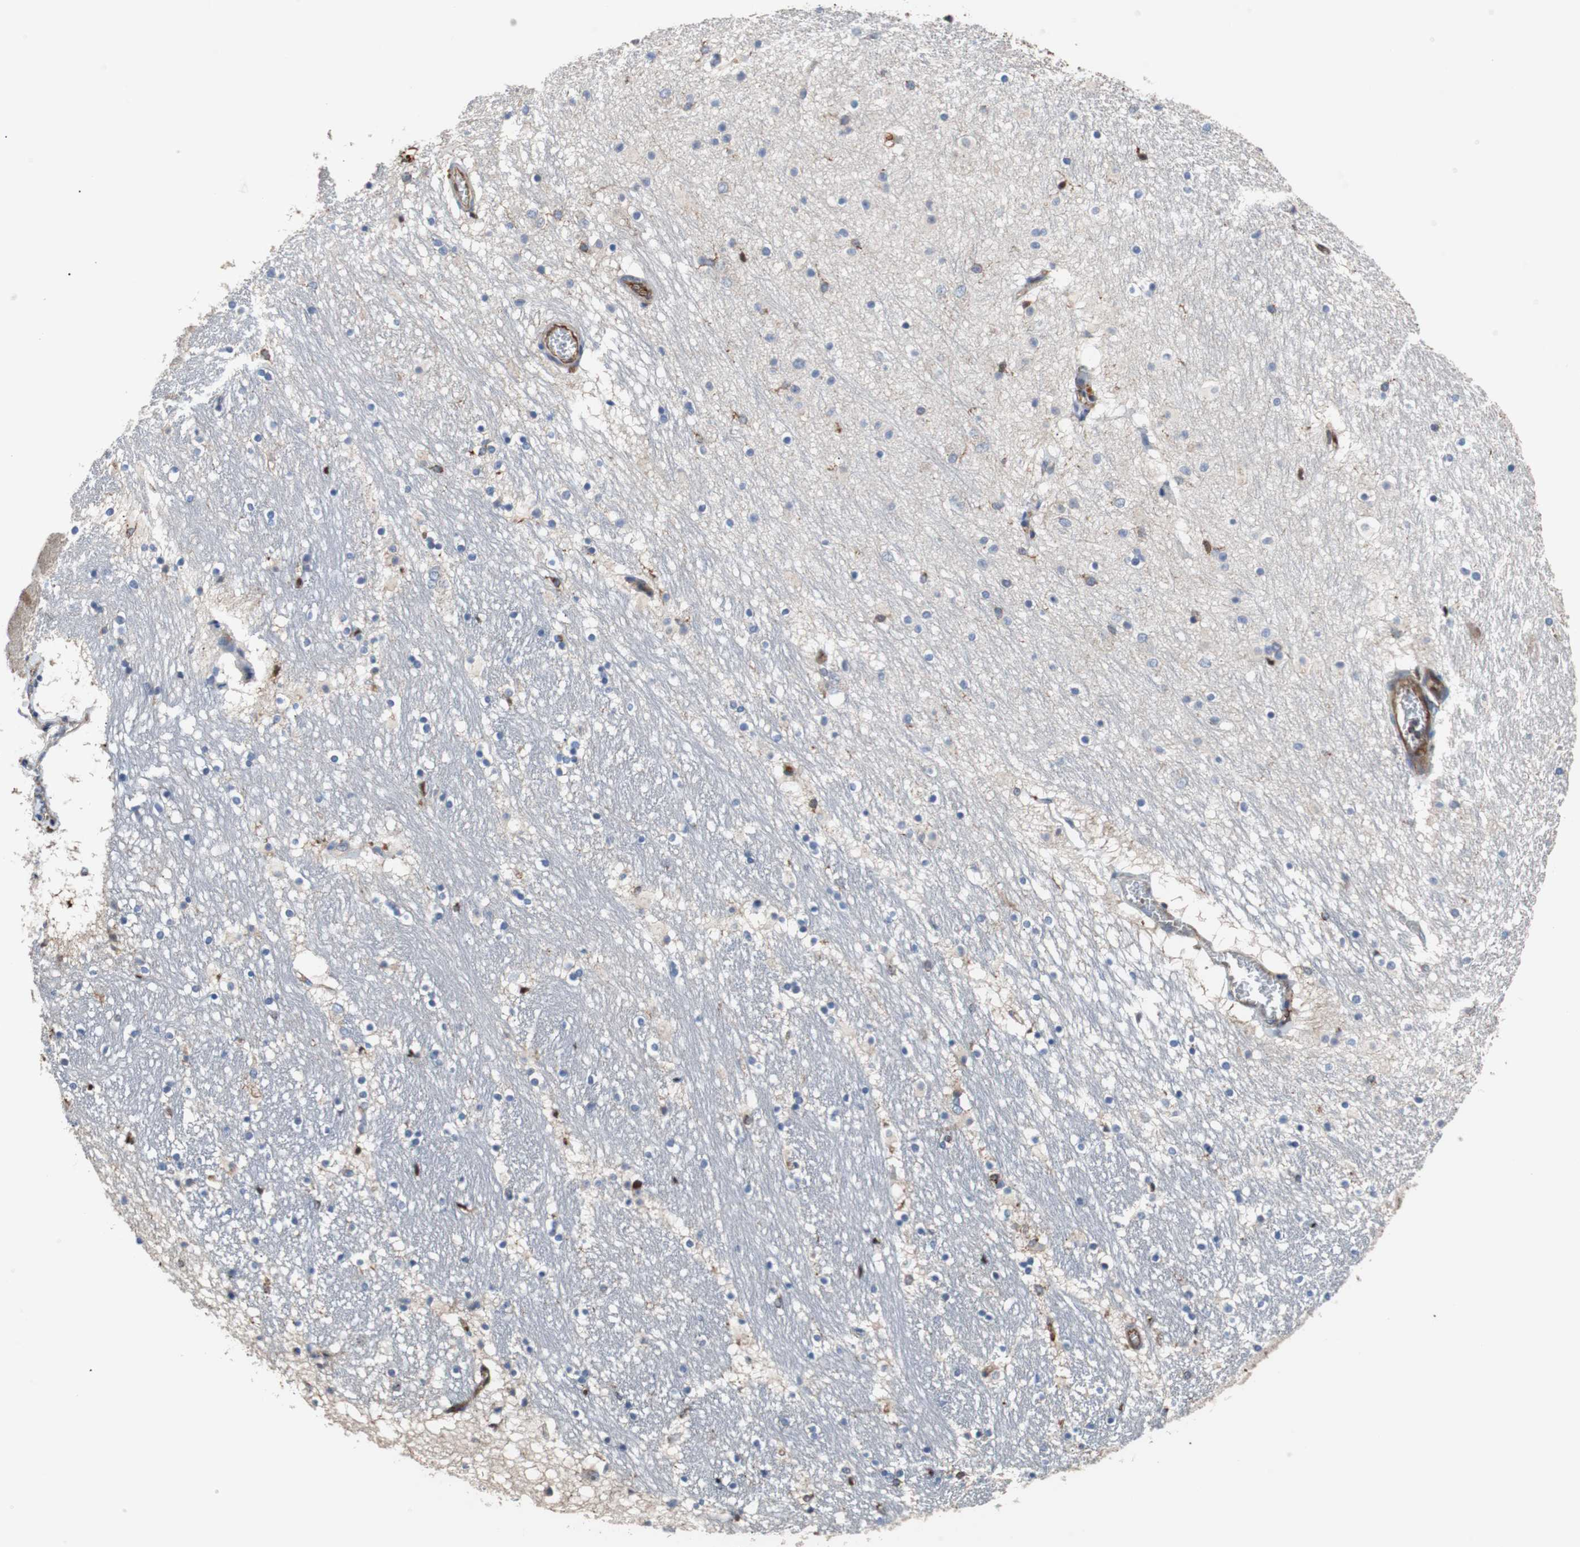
{"staining": {"intensity": "negative", "quantity": "none", "location": "none"}, "tissue": "hippocampus", "cell_type": "Glial cells", "image_type": "normal", "snomed": [{"axis": "morphology", "description": "Normal tissue, NOS"}, {"axis": "topography", "description": "Hippocampus"}], "caption": "Benign hippocampus was stained to show a protein in brown. There is no significant positivity in glial cells. (Stains: DAB IHC with hematoxylin counter stain, Microscopy: brightfield microscopy at high magnification).", "gene": "PLCG2", "patient": {"sex": "male", "age": 45}}